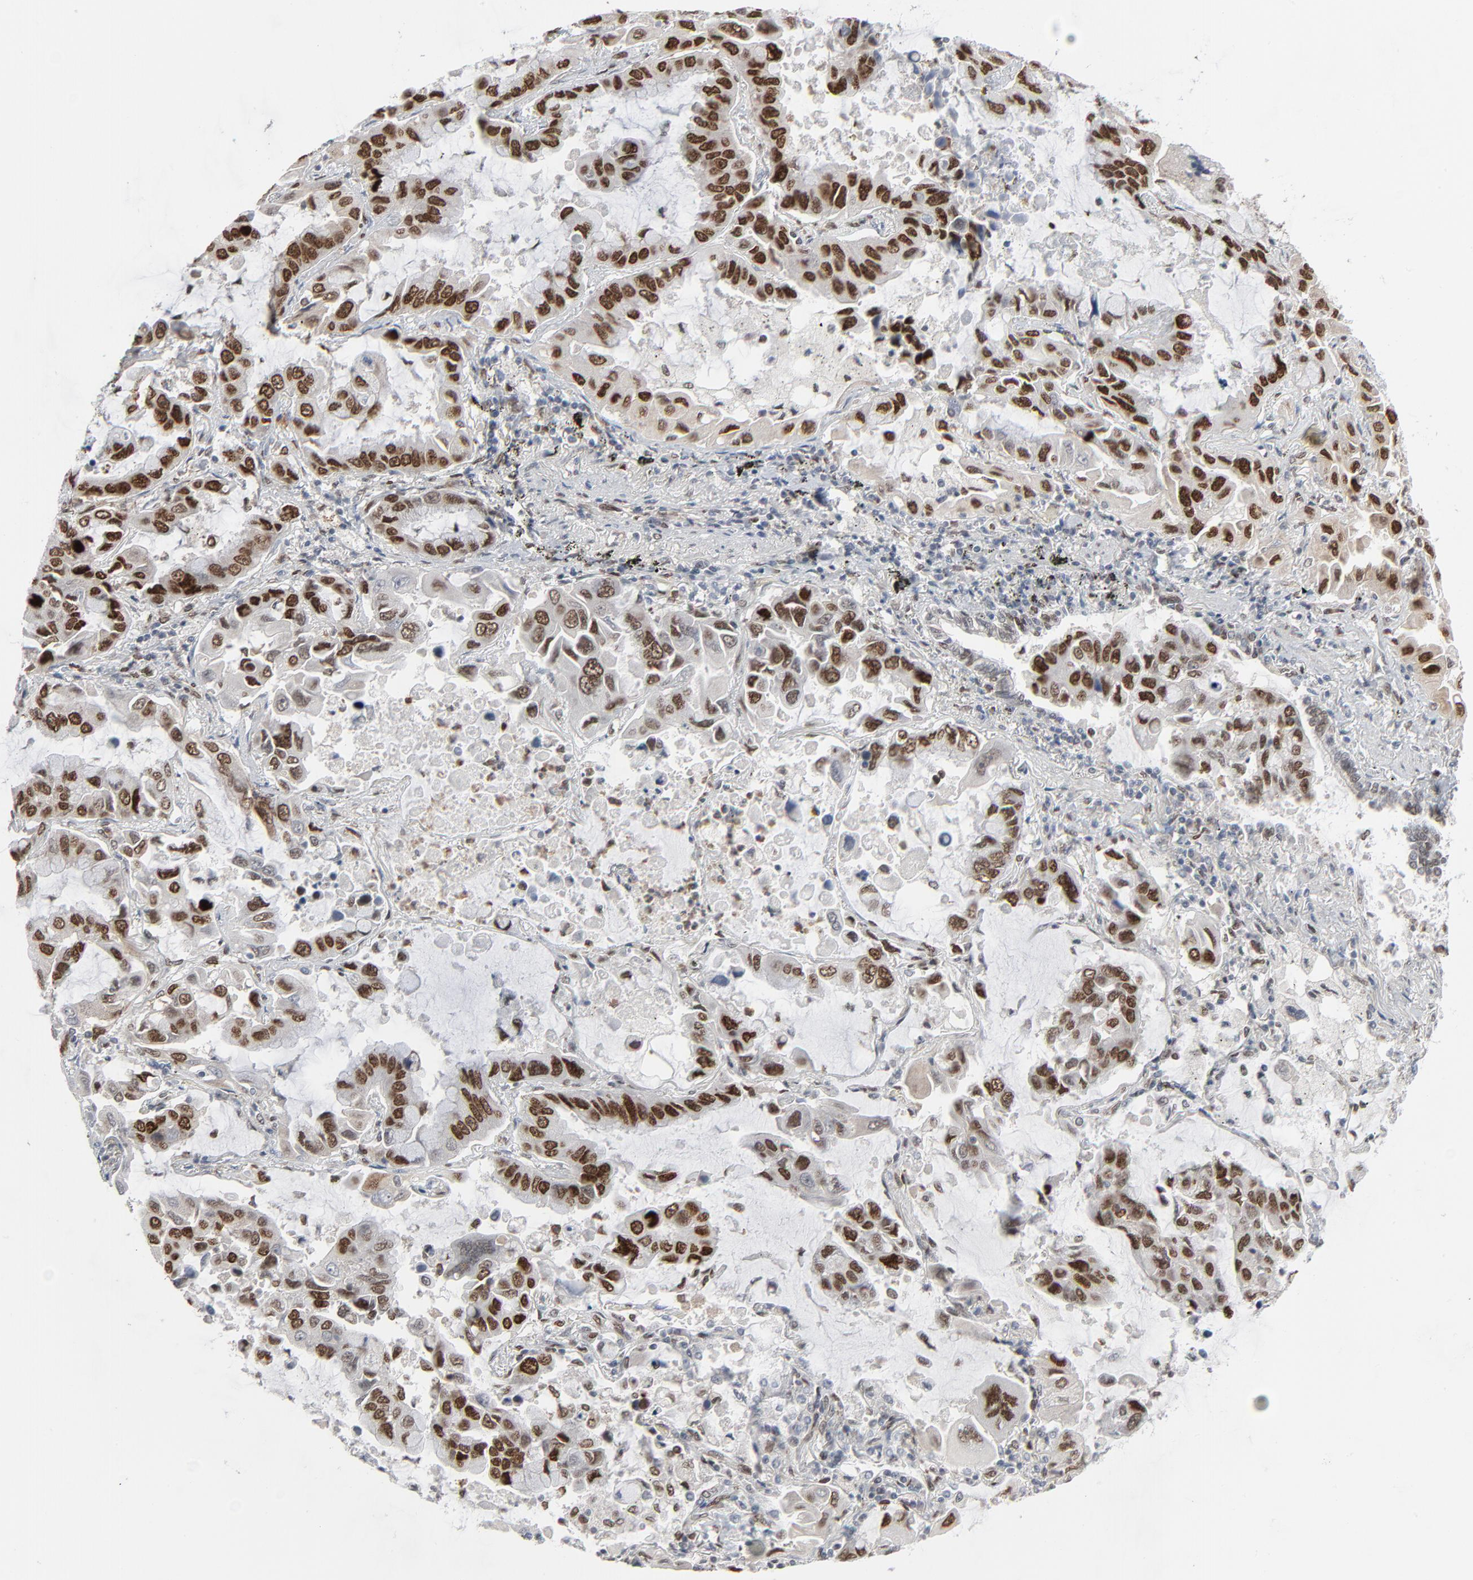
{"staining": {"intensity": "strong", "quantity": ">75%", "location": "nuclear"}, "tissue": "lung cancer", "cell_type": "Tumor cells", "image_type": "cancer", "snomed": [{"axis": "morphology", "description": "Adenocarcinoma, NOS"}, {"axis": "topography", "description": "Lung"}], "caption": "Immunohistochemistry micrograph of adenocarcinoma (lung) stained for a protein (brown), which displays high levels of strong nuclear staining in about >75% of tumor cells.", "gene": "CUX1", "patient": {"sex": "male", "age": 64}}